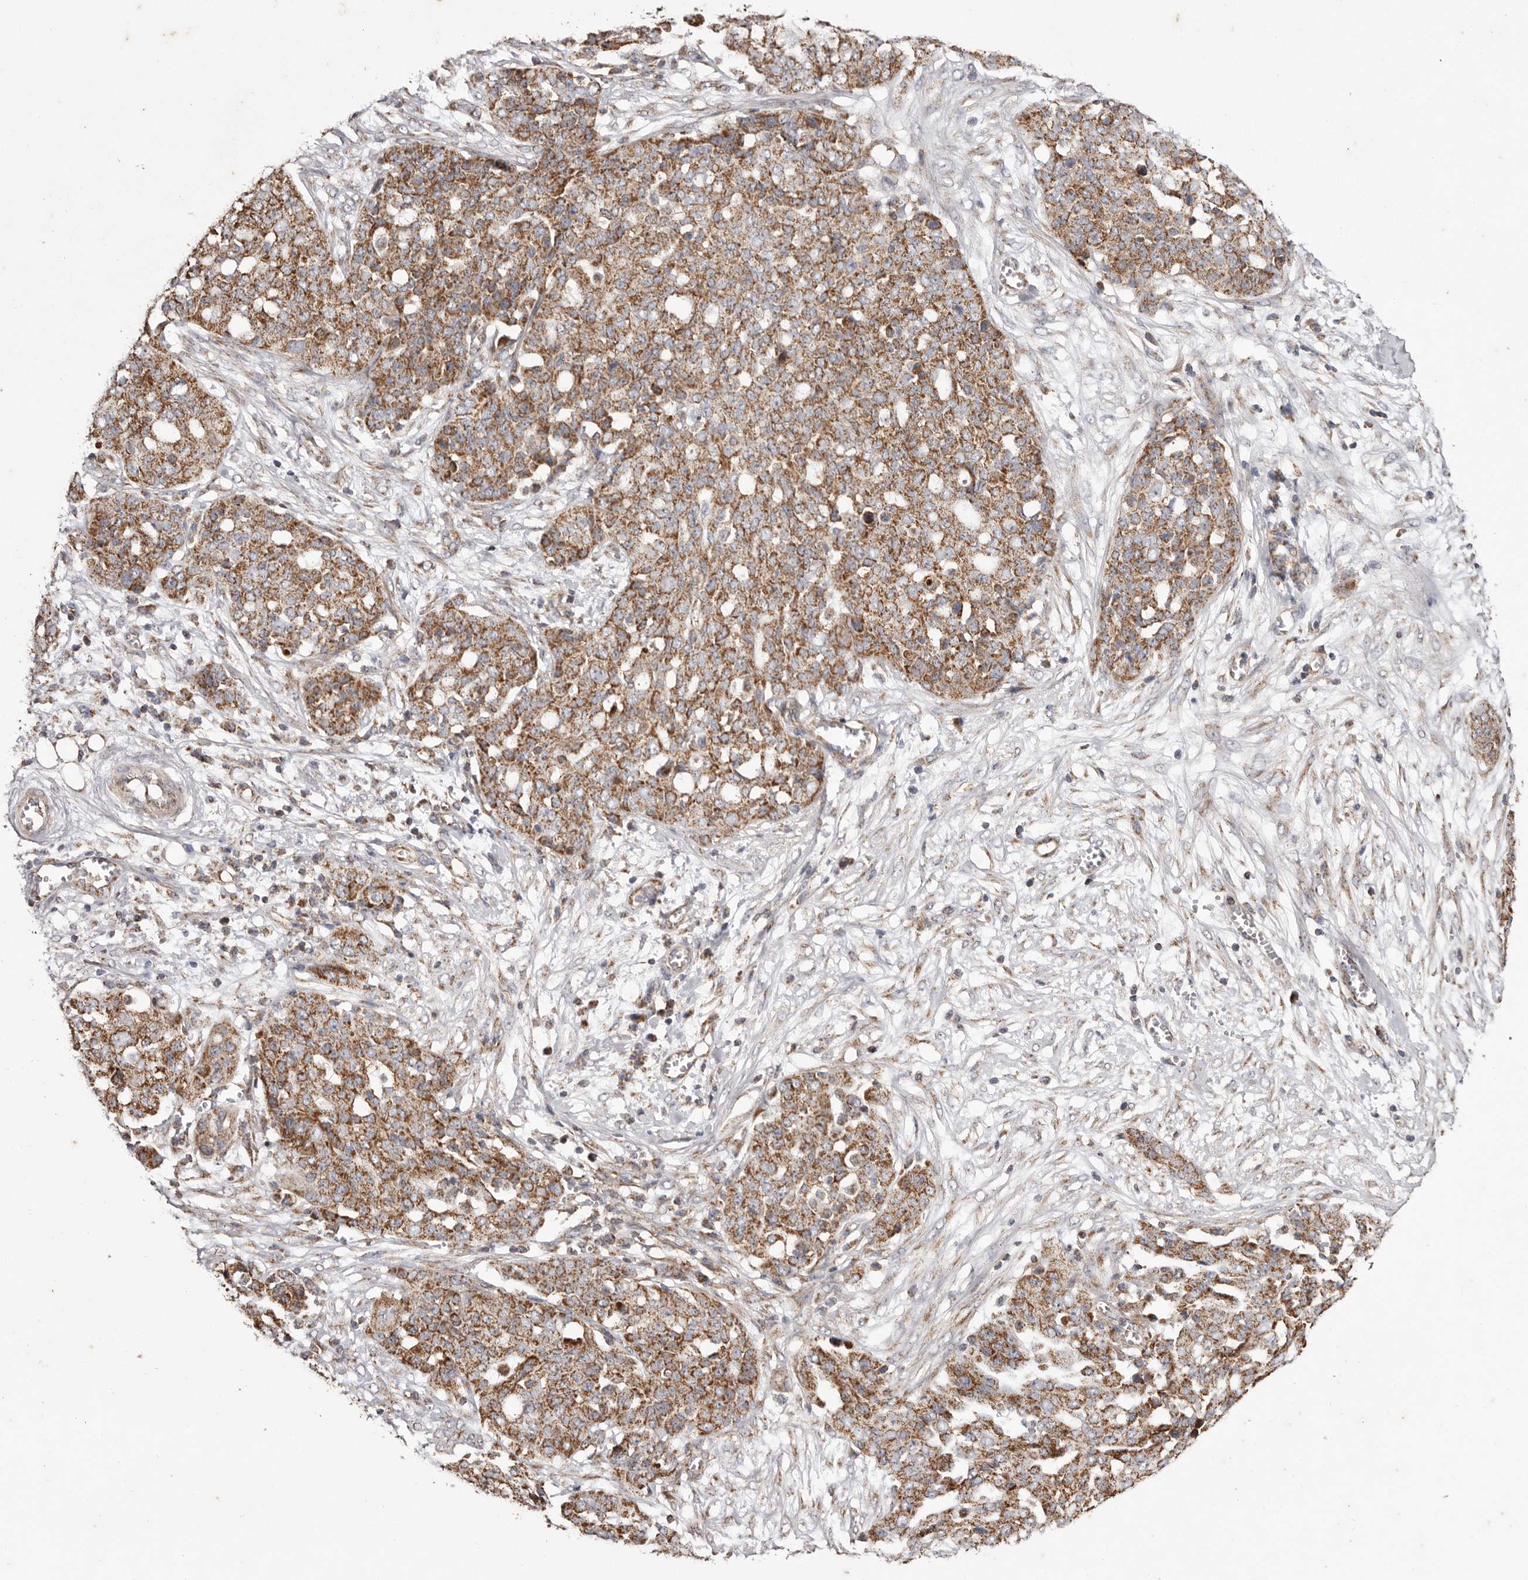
{"staining": {"intensity": "strong", "quantity": ">75%", "location": "cytoplasmic/membranous"}, "tissue": "ovarian cancer", "cell_type": "Tumor cells", "image_type": "cancer", "snomed": [{"axis": "morphology", "description": "Cystadenocarcinoma, serous, NOS"}, {"axis": "topography", "description": "Soft tissue"}, {"axis": "topography", "description": "Ovary"}], "caption": "About >75% of tumor cells in human ovarian serous cystadenocarcinoma exhibit strong cytoplasmic/membranous protein staining as visualized by brown immunohistochemical staining.", "gene": "CPLANE2", "patient": {"sex": "female", "age": 57}}